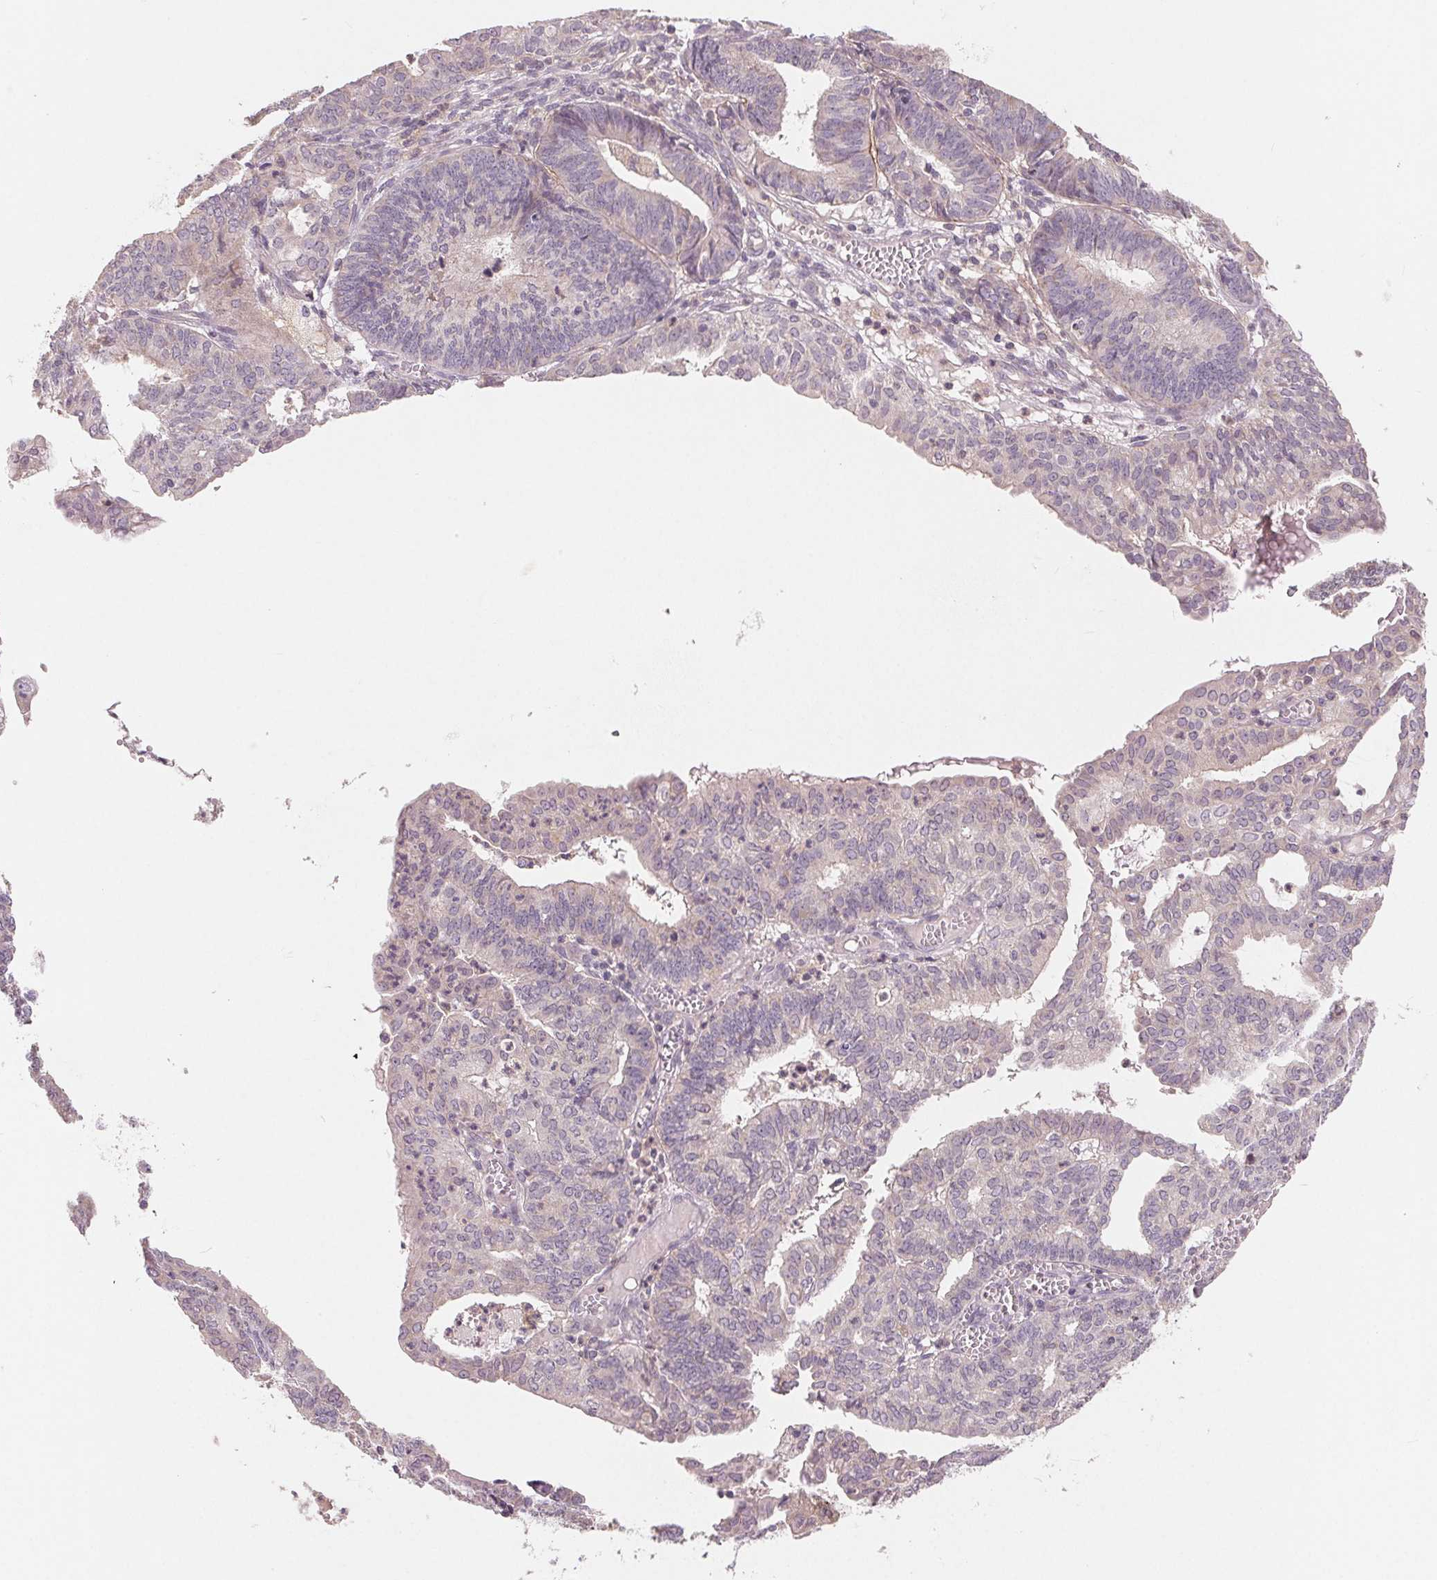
{"staining": {"intensity": "negative", "quantity": "none", "location": "none"}, "tissue": "endometrial cancer", "cell_type": "Tumor cells", "image_type": "cancer", "snomed": [{"axis": "morphology", "description": "Adenocarcinoma, NOS"}, {"axis": "topography", "description": "Endometrium"}], "caption": "Immunohistochemical staining of endometrial adenocarcinoma demonstrates no significant staining in tumor cells.", "gene": "AQP8", "patient": {"sex": "female", "age": 61}}